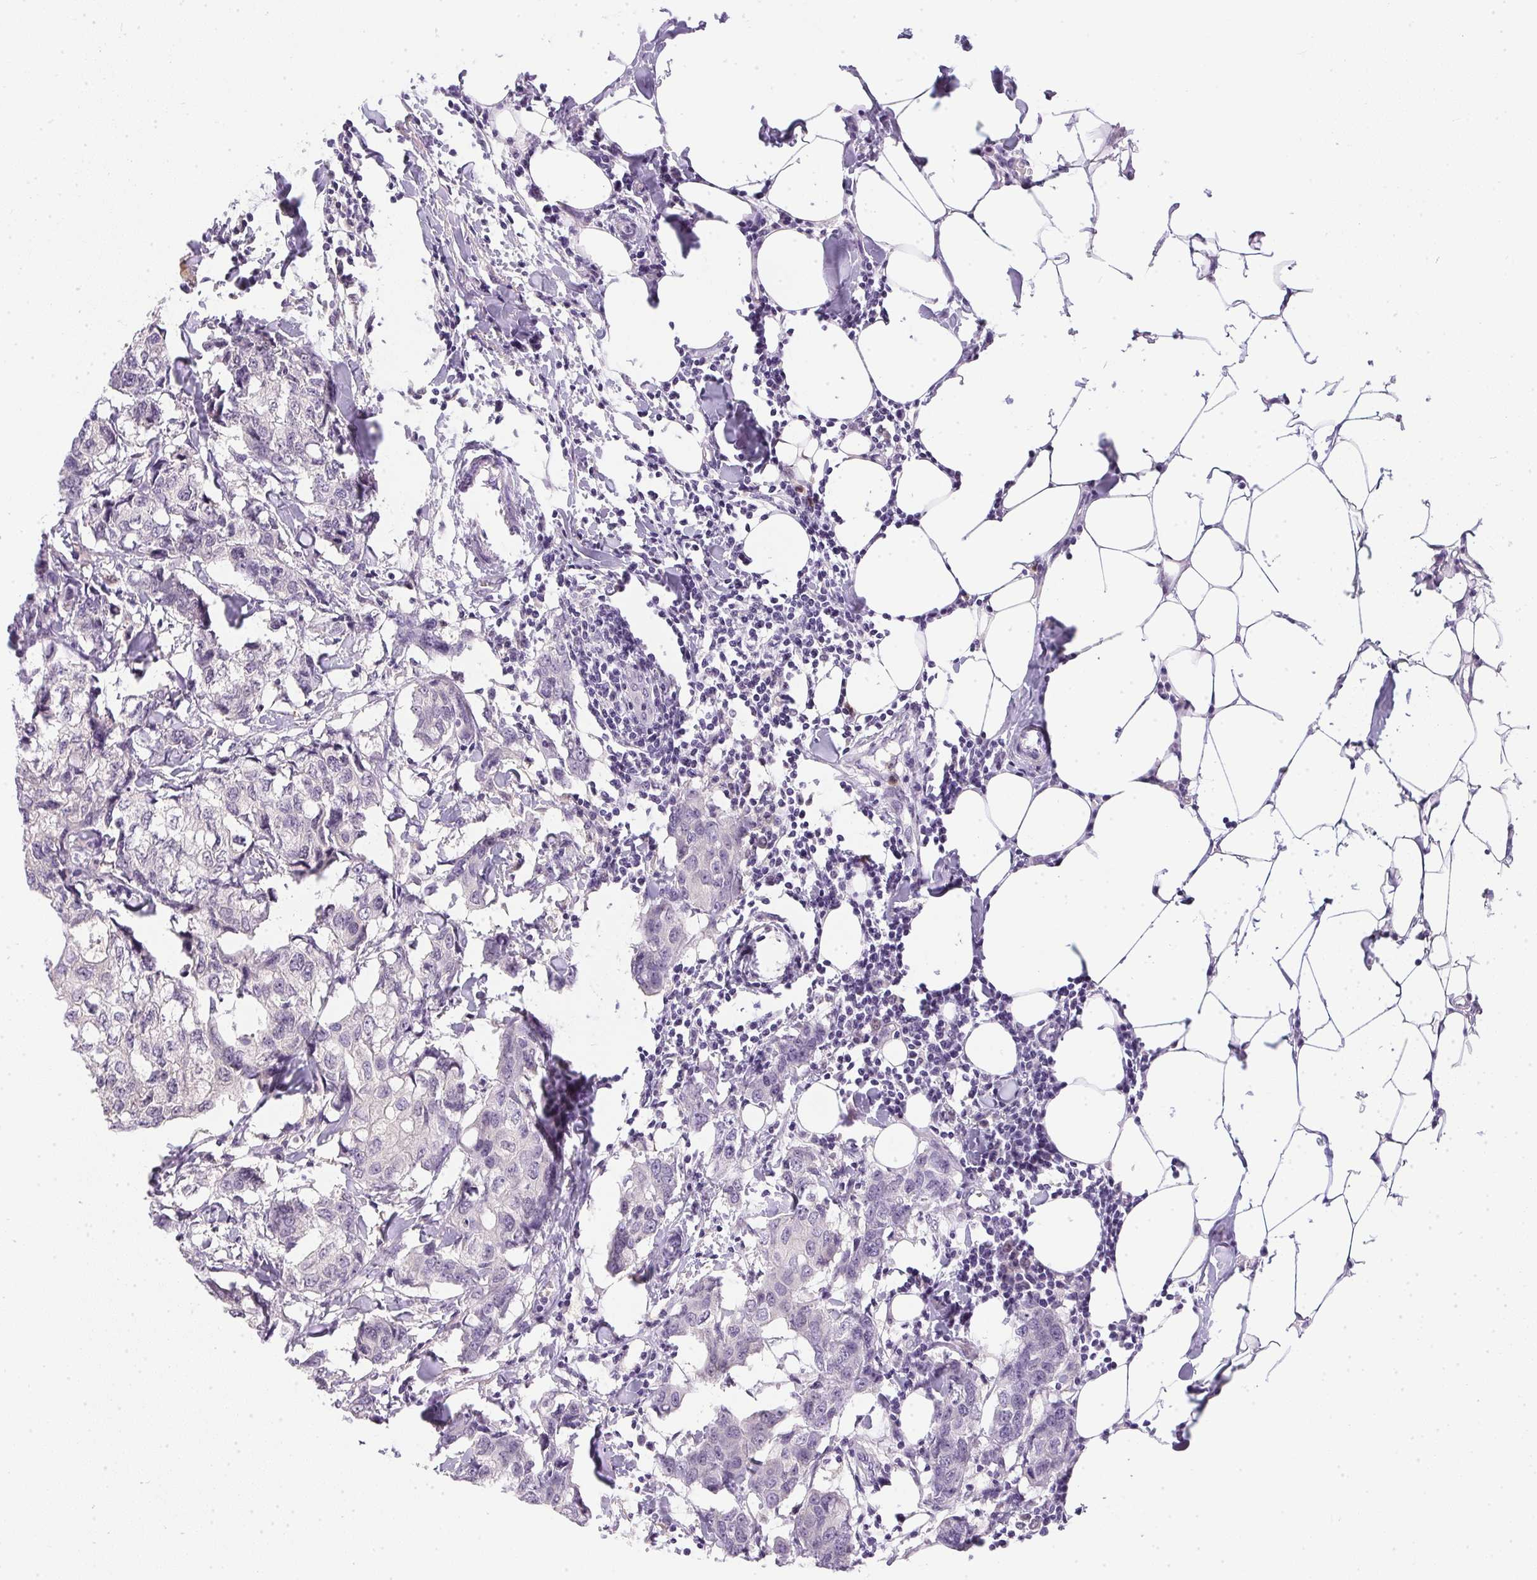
{"staining": {"intensity": "negative", "quantity": "none", "location": "none"}, "tissue": "breast cancer", "cell_type": "Tumor cells", "image_type": "cancer", "snomed": [{"axis": "morphology", "description": "Duct carcinoma"}, {"axis": "topography", "description": "Breast"}], "caption": "A high-resolution micrograph shows immunohistochemistry (IHC) staining of breast invasive ductal carcinoma, which demonstrates no significant staining in tumor cells.", "gene": "DNAJC5G", "patient": {"sex": "female", "age": 27}}